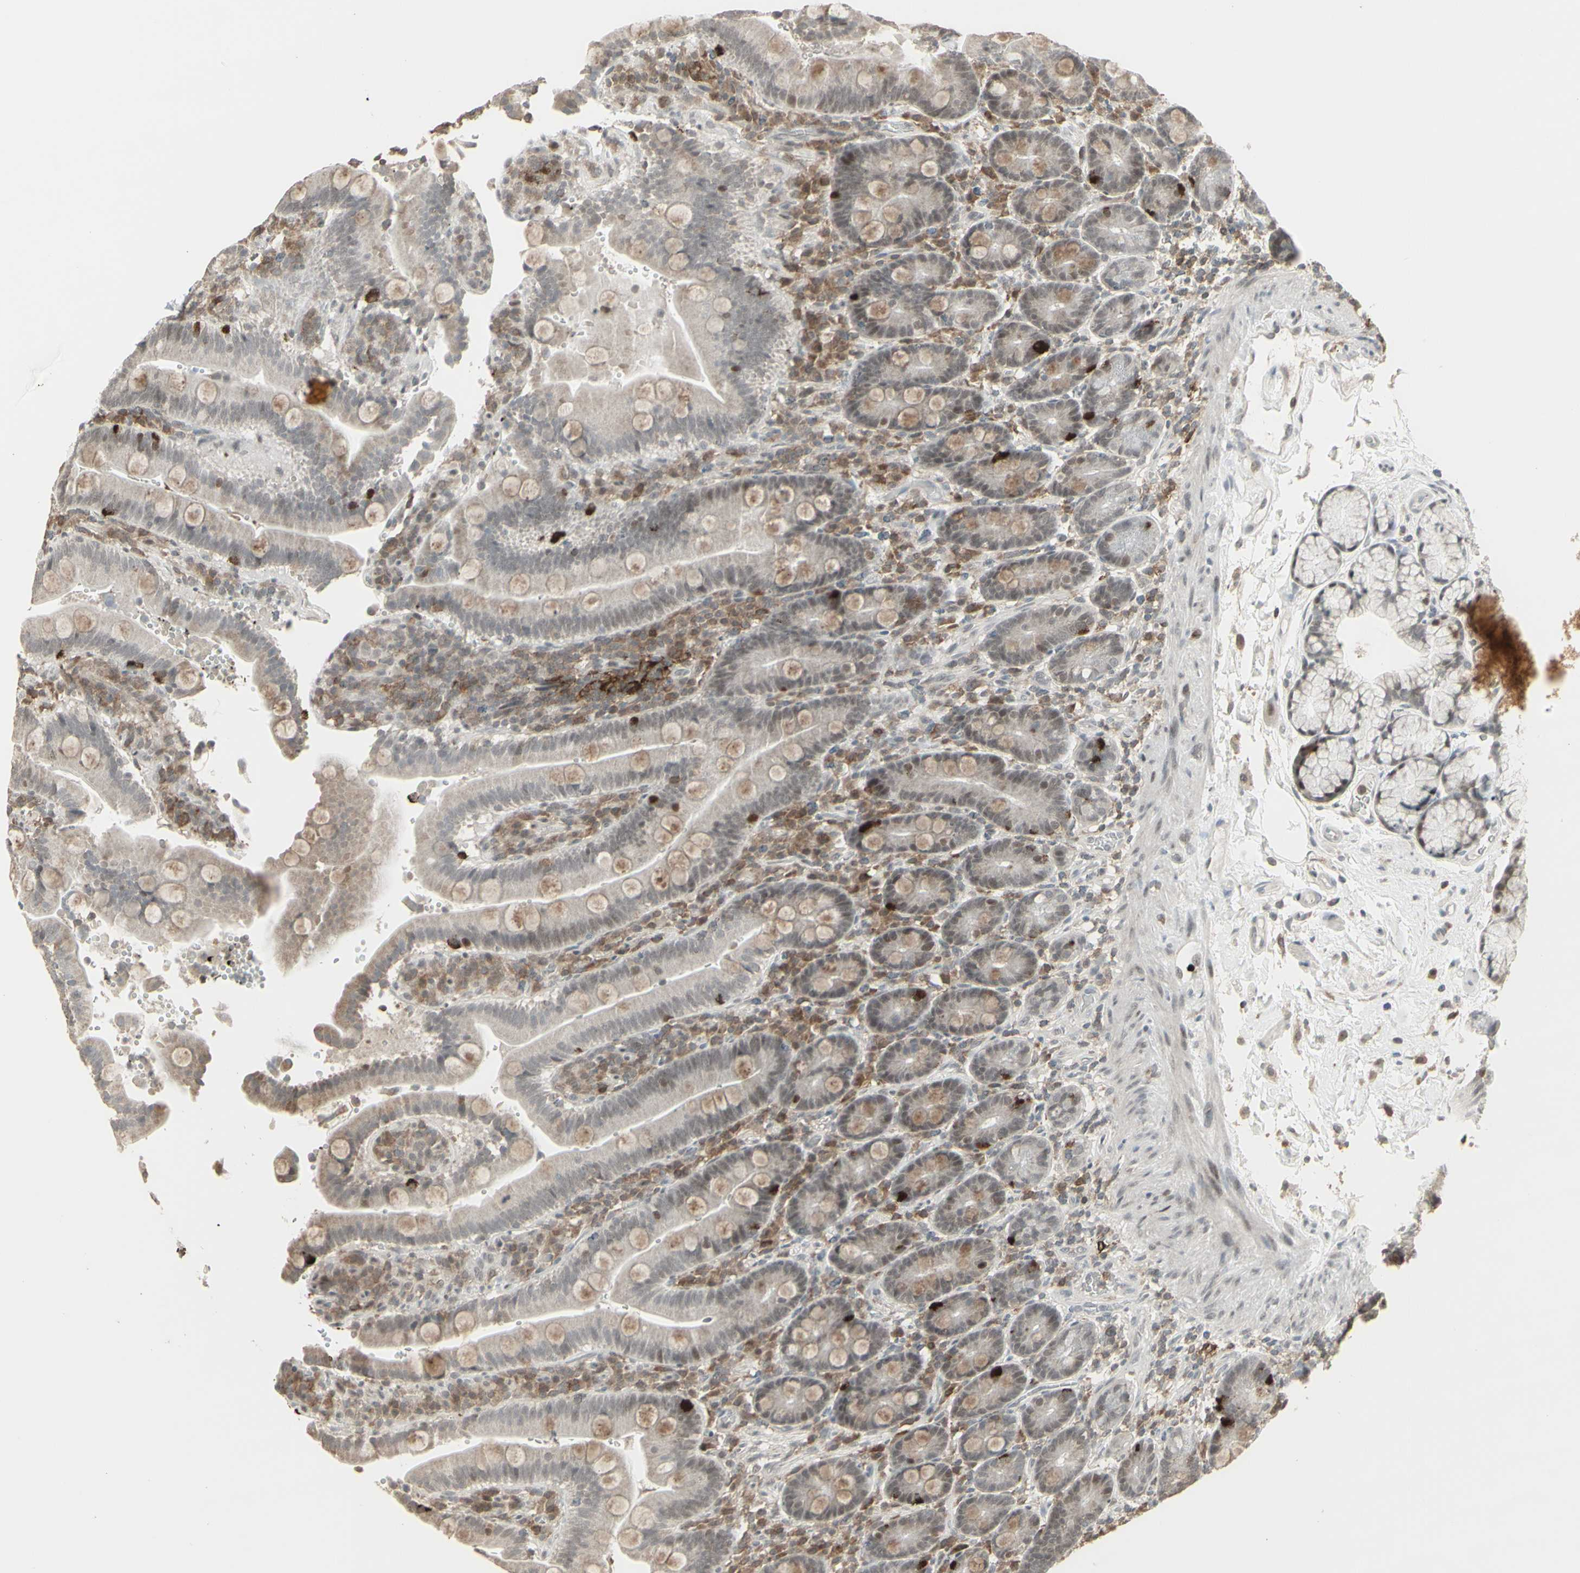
{"staining": {"intensity": "moderate", "quantity": "25%-75%", "location": "cytoplasmic/membranous"}, "tissue": "duodenum", "cell_type": "Glandular cells", "image_type": "normal", "snomed": [{"axis": "morphology", "description": "Normal tissue, NOS"}, {"axis": "topography", "description": "Small intestine, NOS"}], "caption": "Duodenum stained with DAB (3,3'-diaminobenzidine) IHC exhibits medium levels of moderate cytoplasmic/membranous staining in approximately 25%-75% of glandular cells.", "gene": "SAMSN1", "patient": {"sex": "female", "age": 71}}